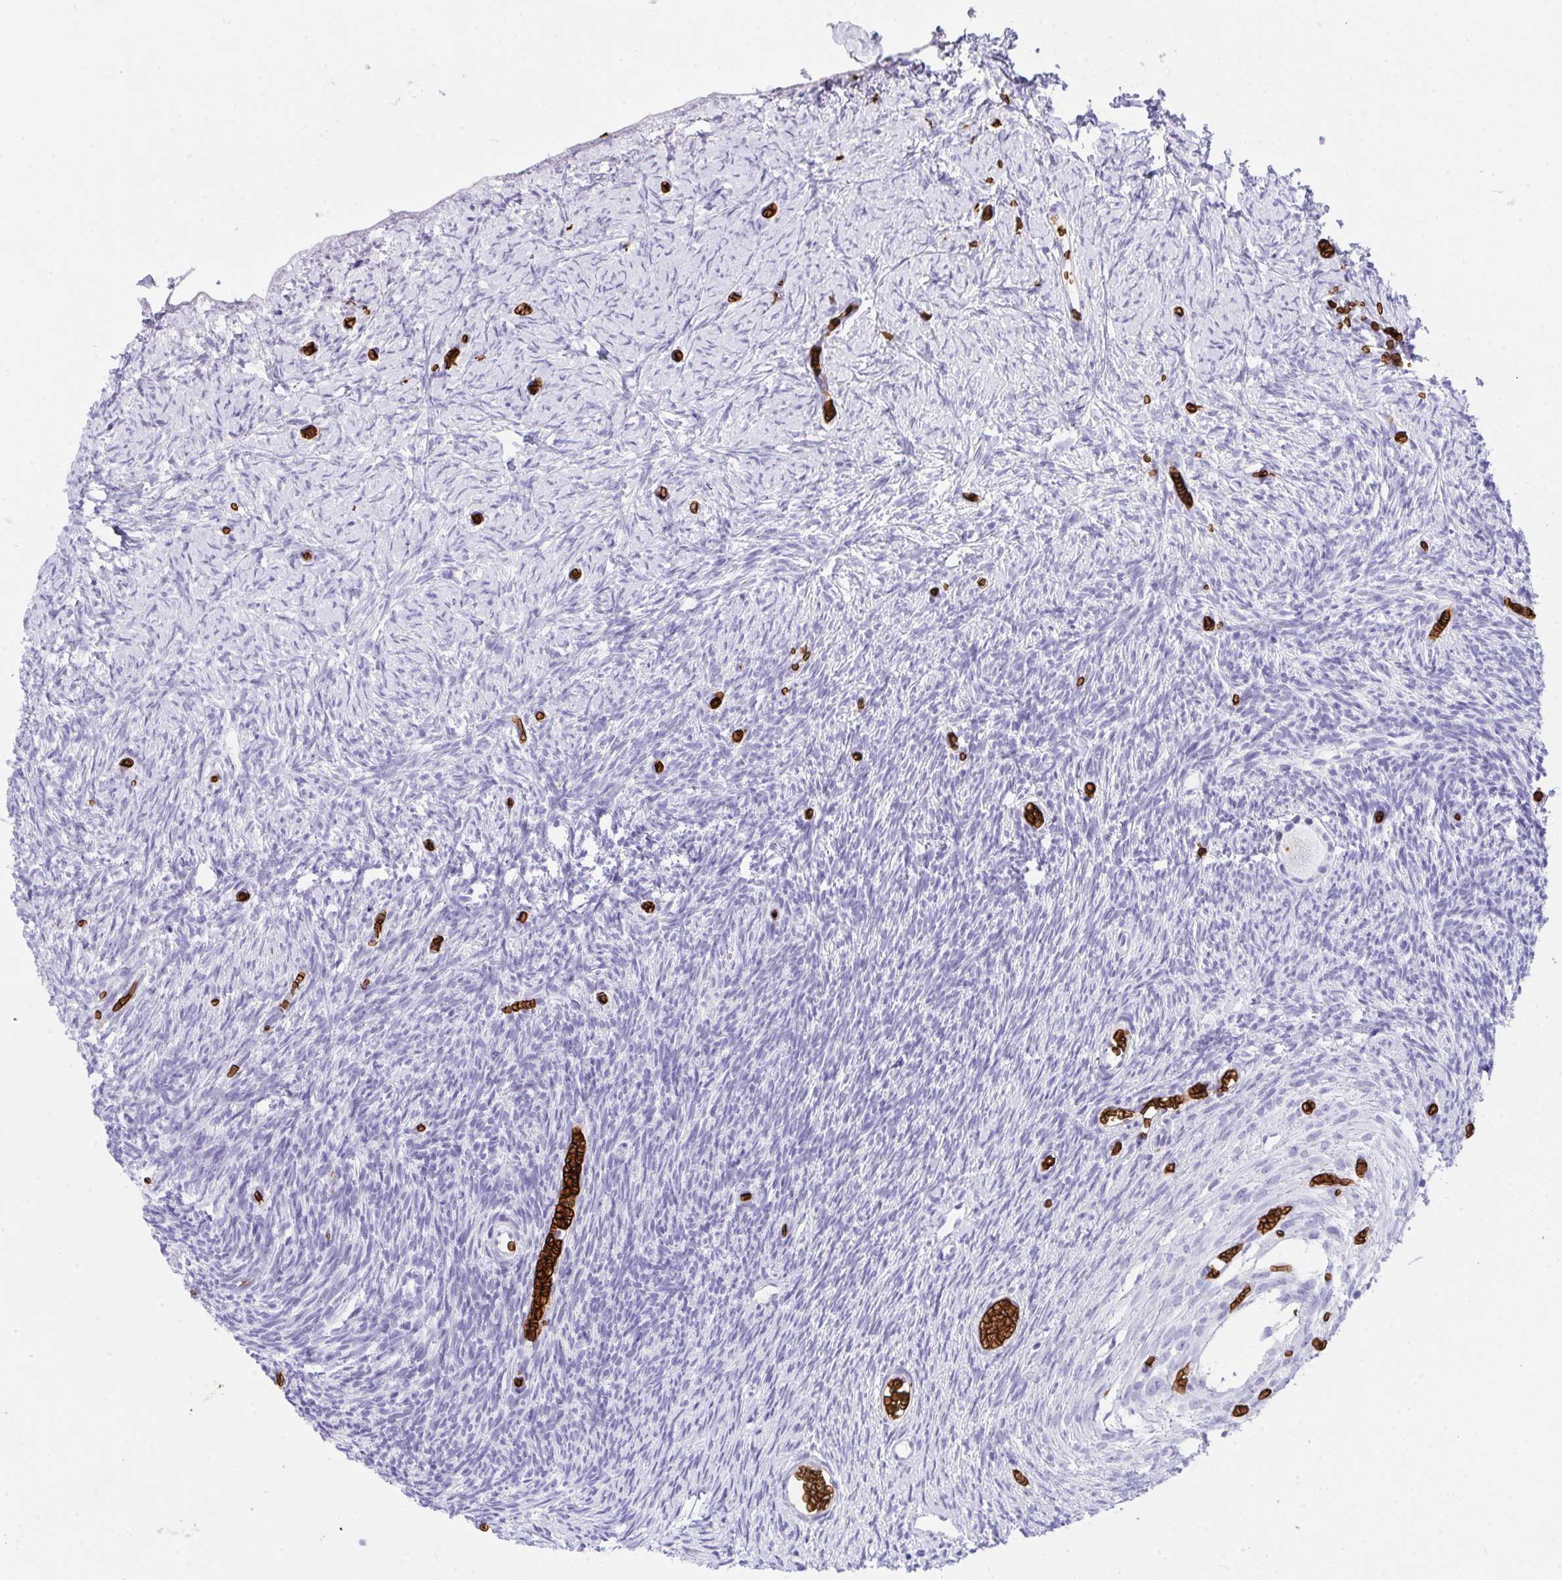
{"staining": {"intensity": "negative", "quantity": "none", "location": "none"}, "tissue": "ovary", "cell_type": "Follicle cells", "image_type": "normal", "snomed": [{"axis": "morphology", "description": "Normal tissue, NOS"}, {"axis": "topography", "description": "Ovary"}], "caption": "Follicle cells show no significant protein positivity in benign ovary. (Stains: DAB (3,3'-diaminobenzidine) immunohistochemistry with hematoxylin counter stain, Microscopy: brightfield microscopy at high magnification).", "gene": "ANK1", "patient": {"sex": "female", "age": 39}}